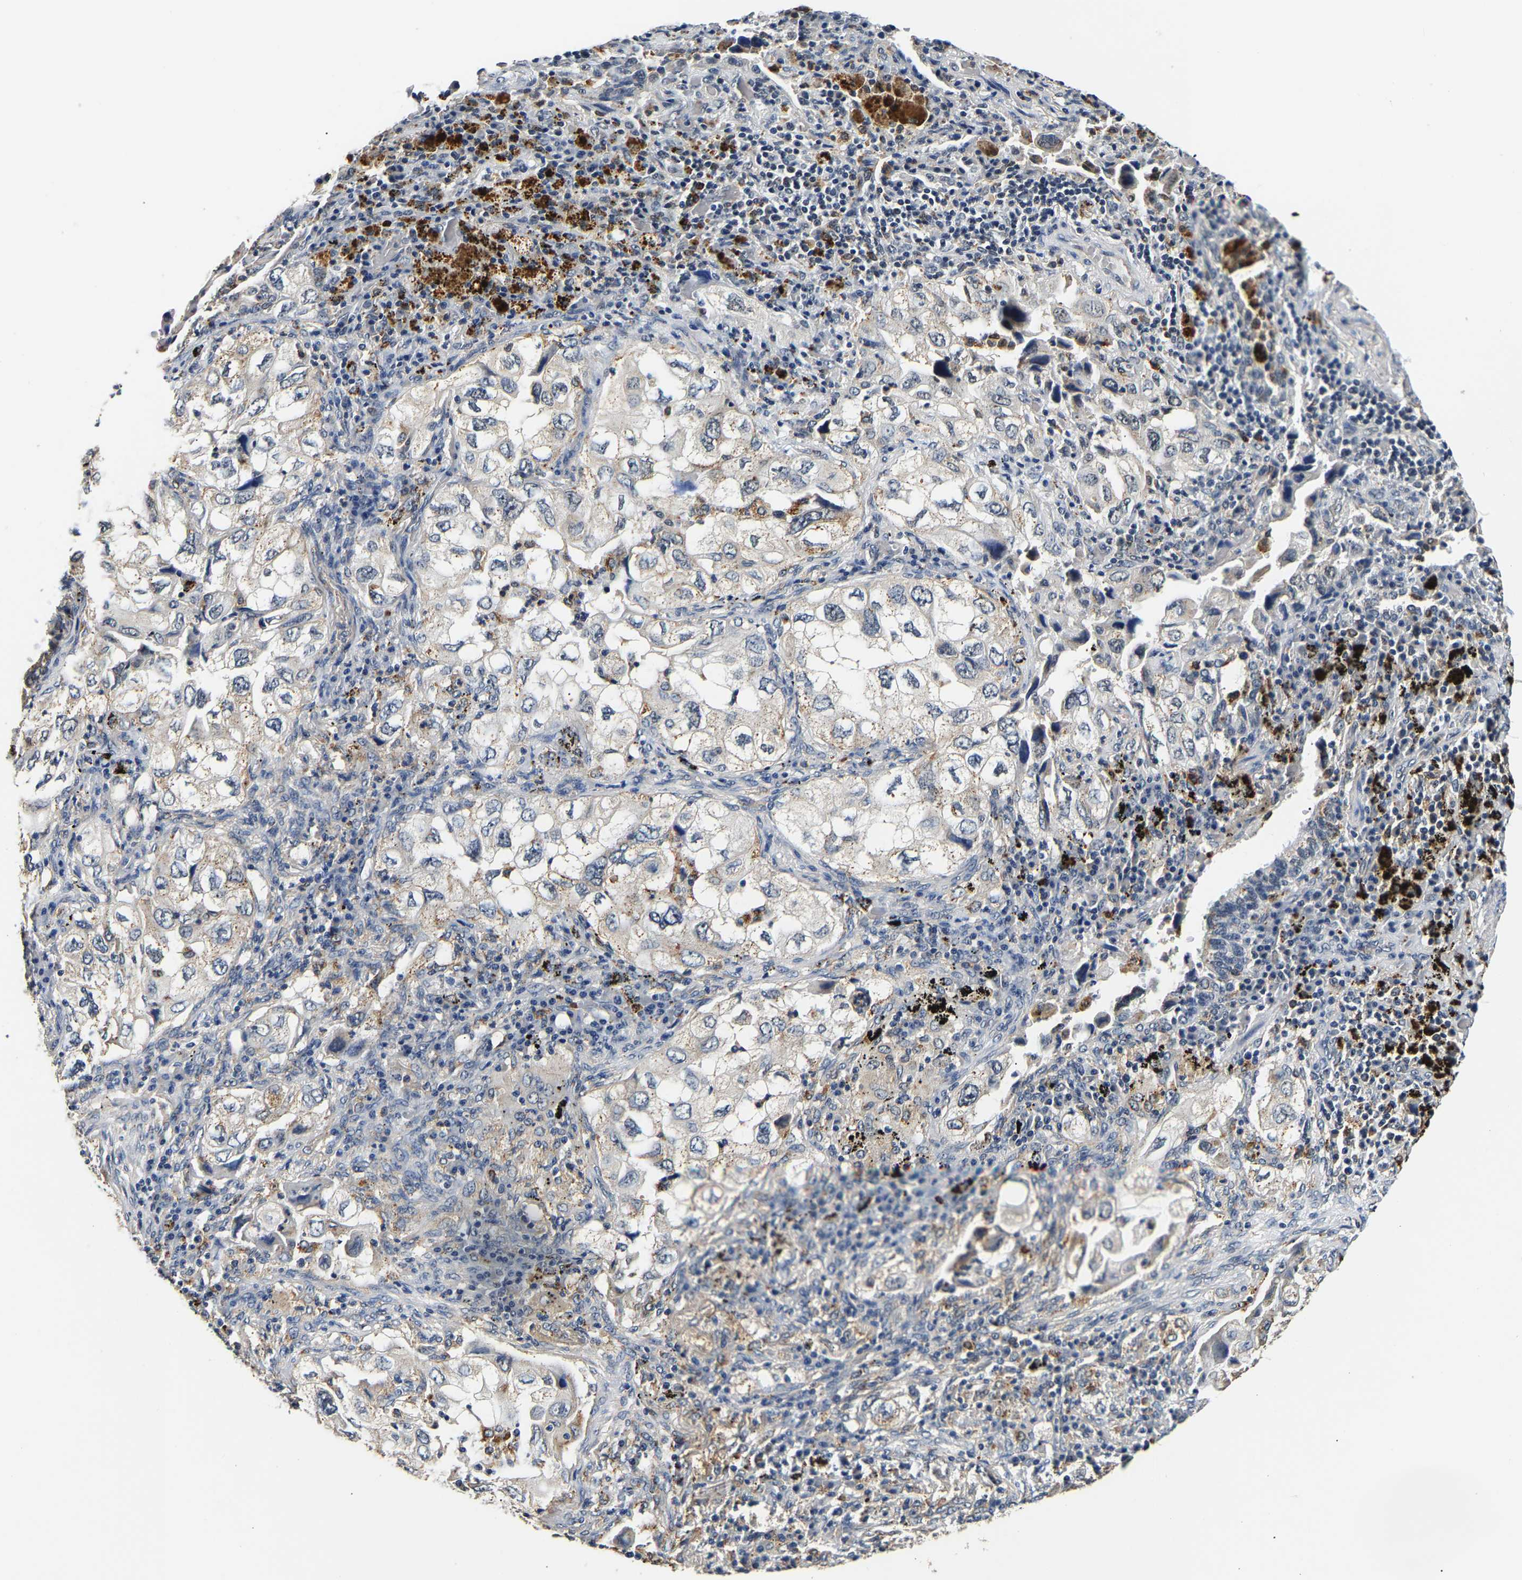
{"staining": {"intensity": "weak", "quantity": "<25%", "location": "cytoplasmic/membranous"}, "tissue": "lung cancer", "cell_type": "Tumor cells", "image_type": "cancer", "snomed": [{"axis": "morphology", "description": "Adenocarcinoma, NOS"}, {"axis": "topography", "description": "Lung"}], "caption": "Tumor cells show no significant staining in adenocarcinoma (lung). (DAB IHC visualized using brightfield microscopy, high magnification).", "gene": "SMU1", "patient": {"sex": "male", "age": 64}}